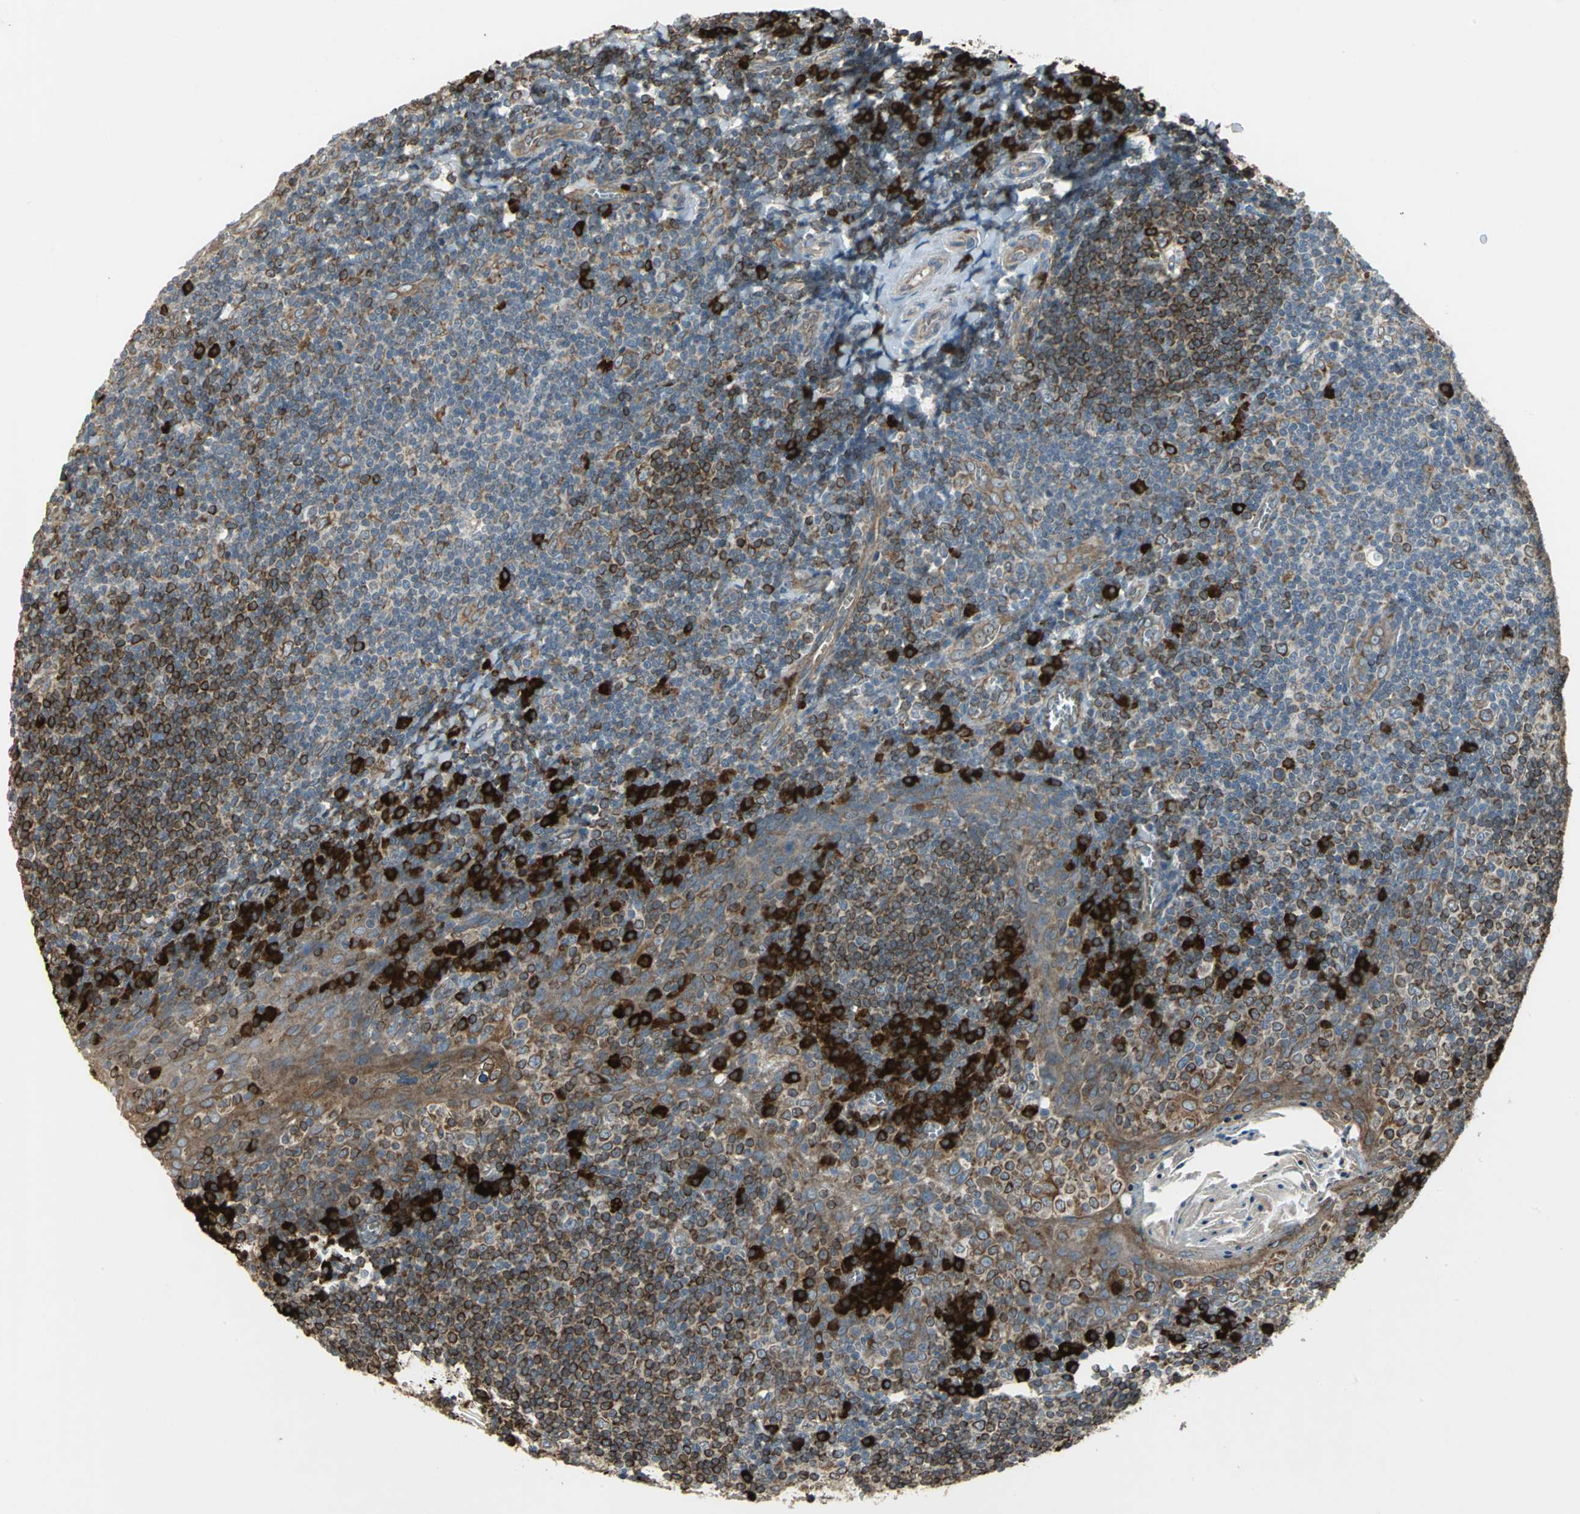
{"staining": {"intensity": "strong", "quantity": "25%-75%", "location": "cytoplasmic/membranous"}, "tissue": "tonsil", "cell_type": "Germinal center cells", "image_type": "normal", "snomed": [{"axis": "morphology", "description": "Normal tissue, NOS"}, {"axis": "topography", "description": "Tonsil"}], "caption": "Strong cytoplasmic/membranous positivity is appreciated in about 25%-75% of germinal center cells in benign tonsil. (Stains: DAB in brown, nuclei in blue, Microscopy: brightfield microscopy at high magnification).", "gene": "SYVN1", "patient": {"sex": "male", "age": 31}}